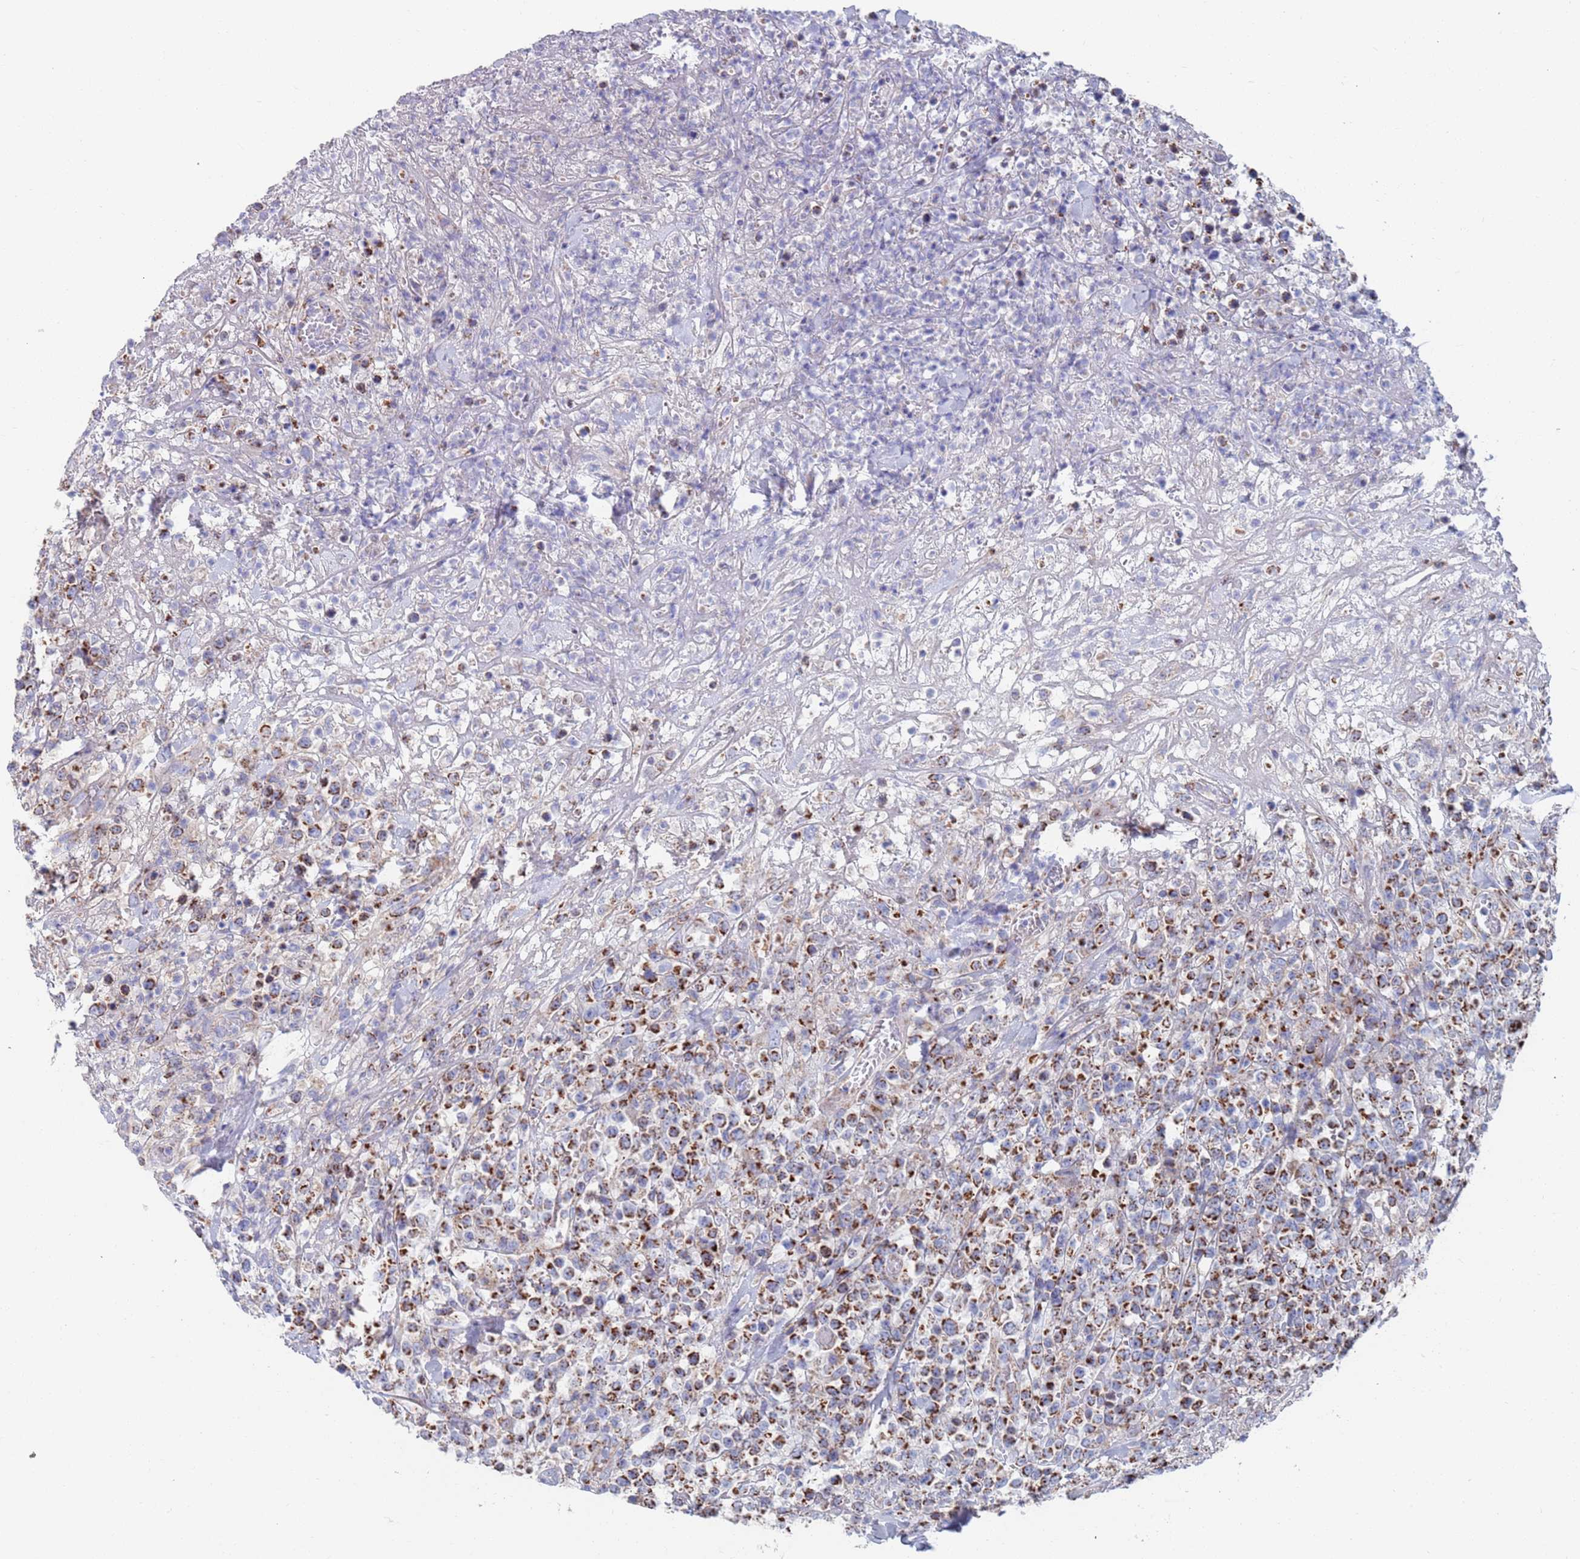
{"staining": {"intensity": "strong", "quantity": "25%-75%", "location": "cytoplasmic/membranous"}, "tissue": "lymphoma", "cell_type": "Tumor cells", "image_type": "cancer", "snomed": [{"axis": "morphology", "description": "Malignant lymphoma, non-Hodgkin's type, High grade"}, {"axis": "topography", "description": "Colon"}], "caption": "Lymphoma stained with a protein marker demonstrates strong staining in tumor cells.", "gene": "MRPL22", "patient": {"sex": "female", "age": 53}}